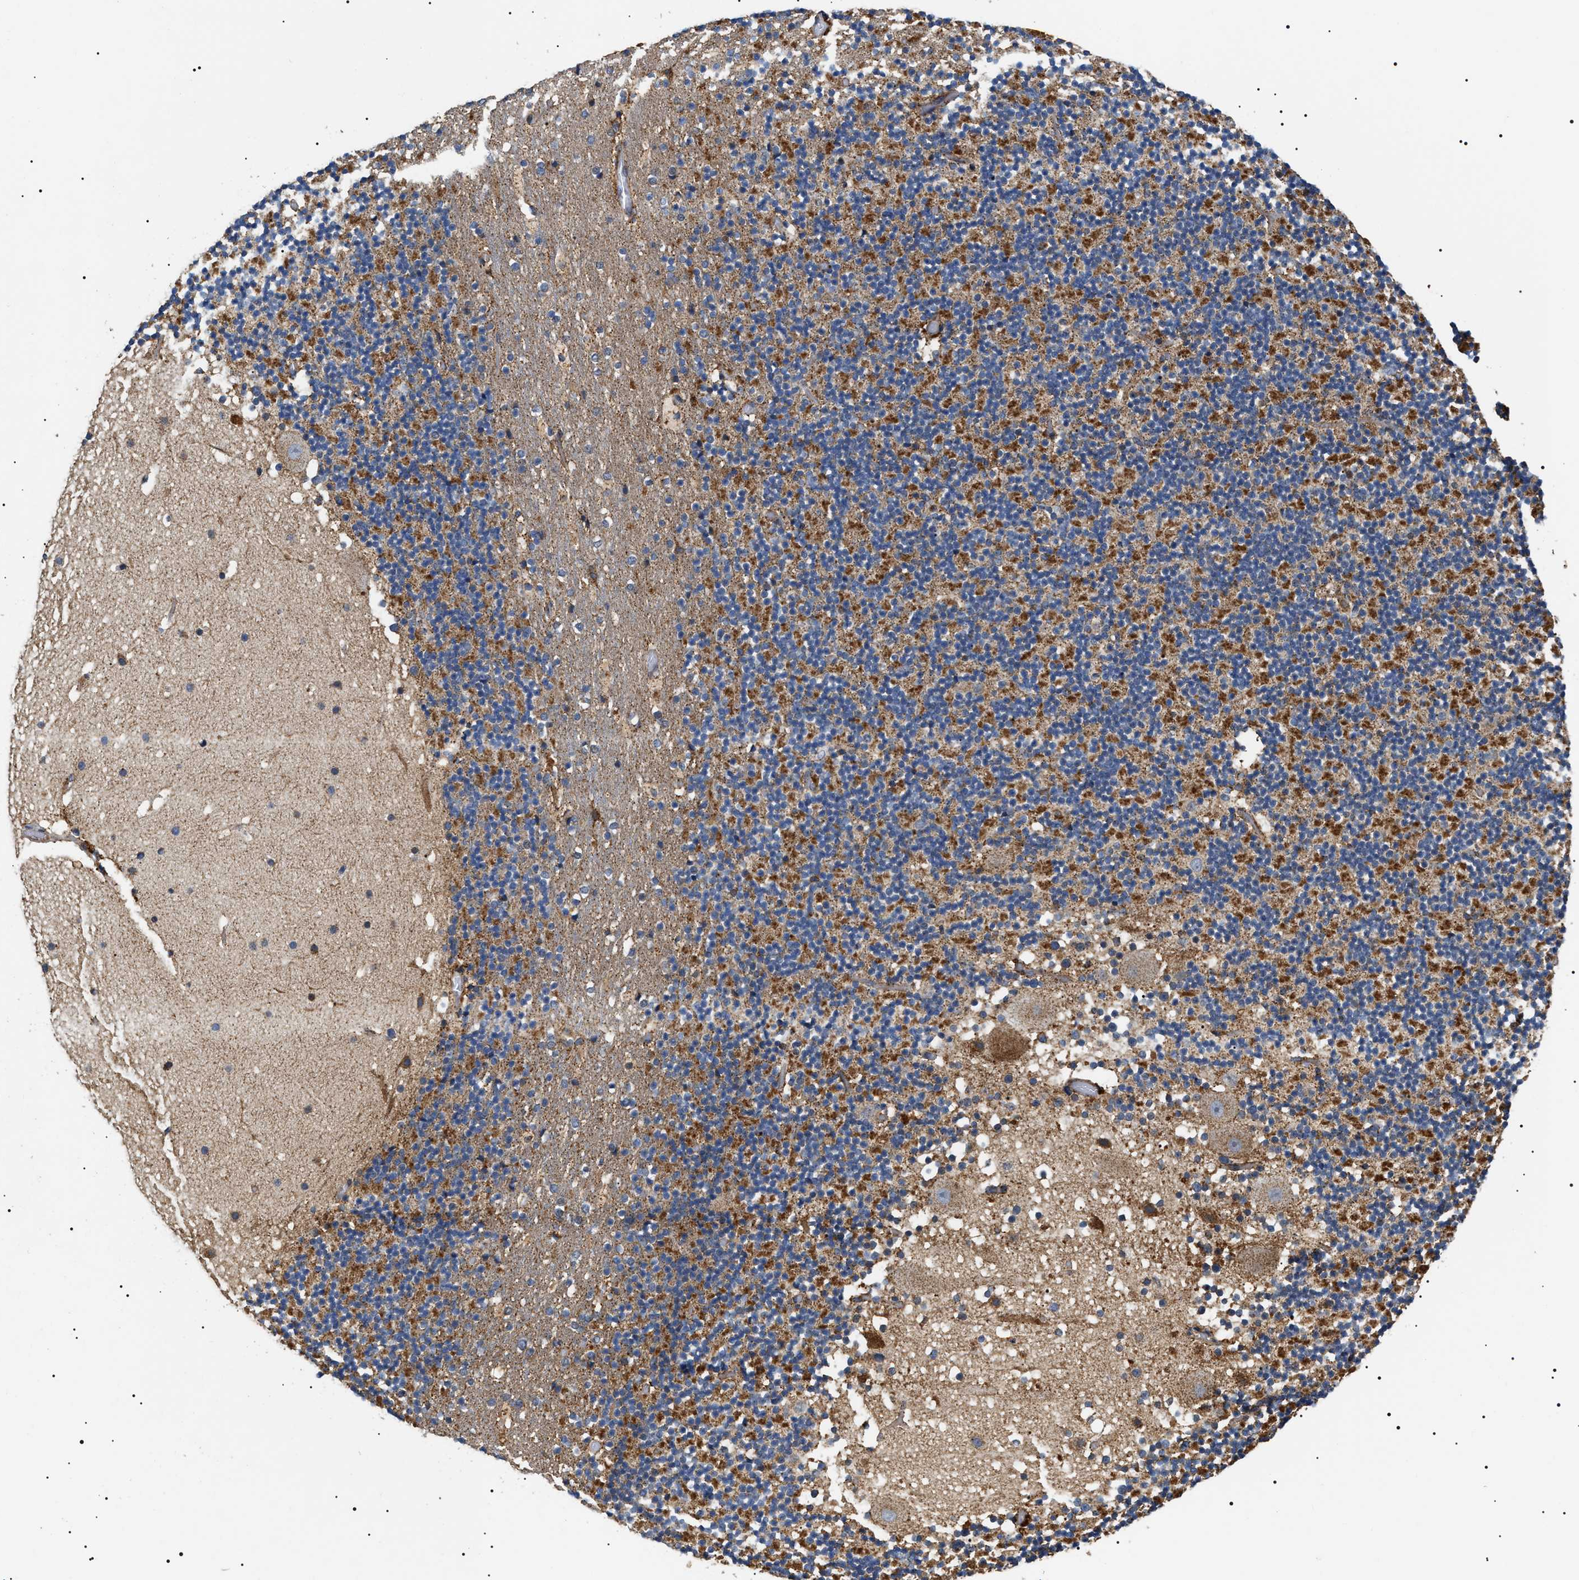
{"staining": {"intensity": "moderate", "quantity": ">75%", "location": "cytoplasmic/membranous"}, "tissue": "cerebellum", "cell_type": "Cells in granular layer", "image_type": "normal", "snomed": [{"axis": "morphology", "description": "Normal tissue, NOS"}, {"axis": "topography", "description": "Cerebellum"}], "caption": "Normal cerebellum was stained to show a protein in brown. There is medium levels of moderate cytoplasmic/membranous positivity in approximately >75% of cells in granular layer.", "gene": "OXSM", "patient": {"sex": "male", "age": 57}}